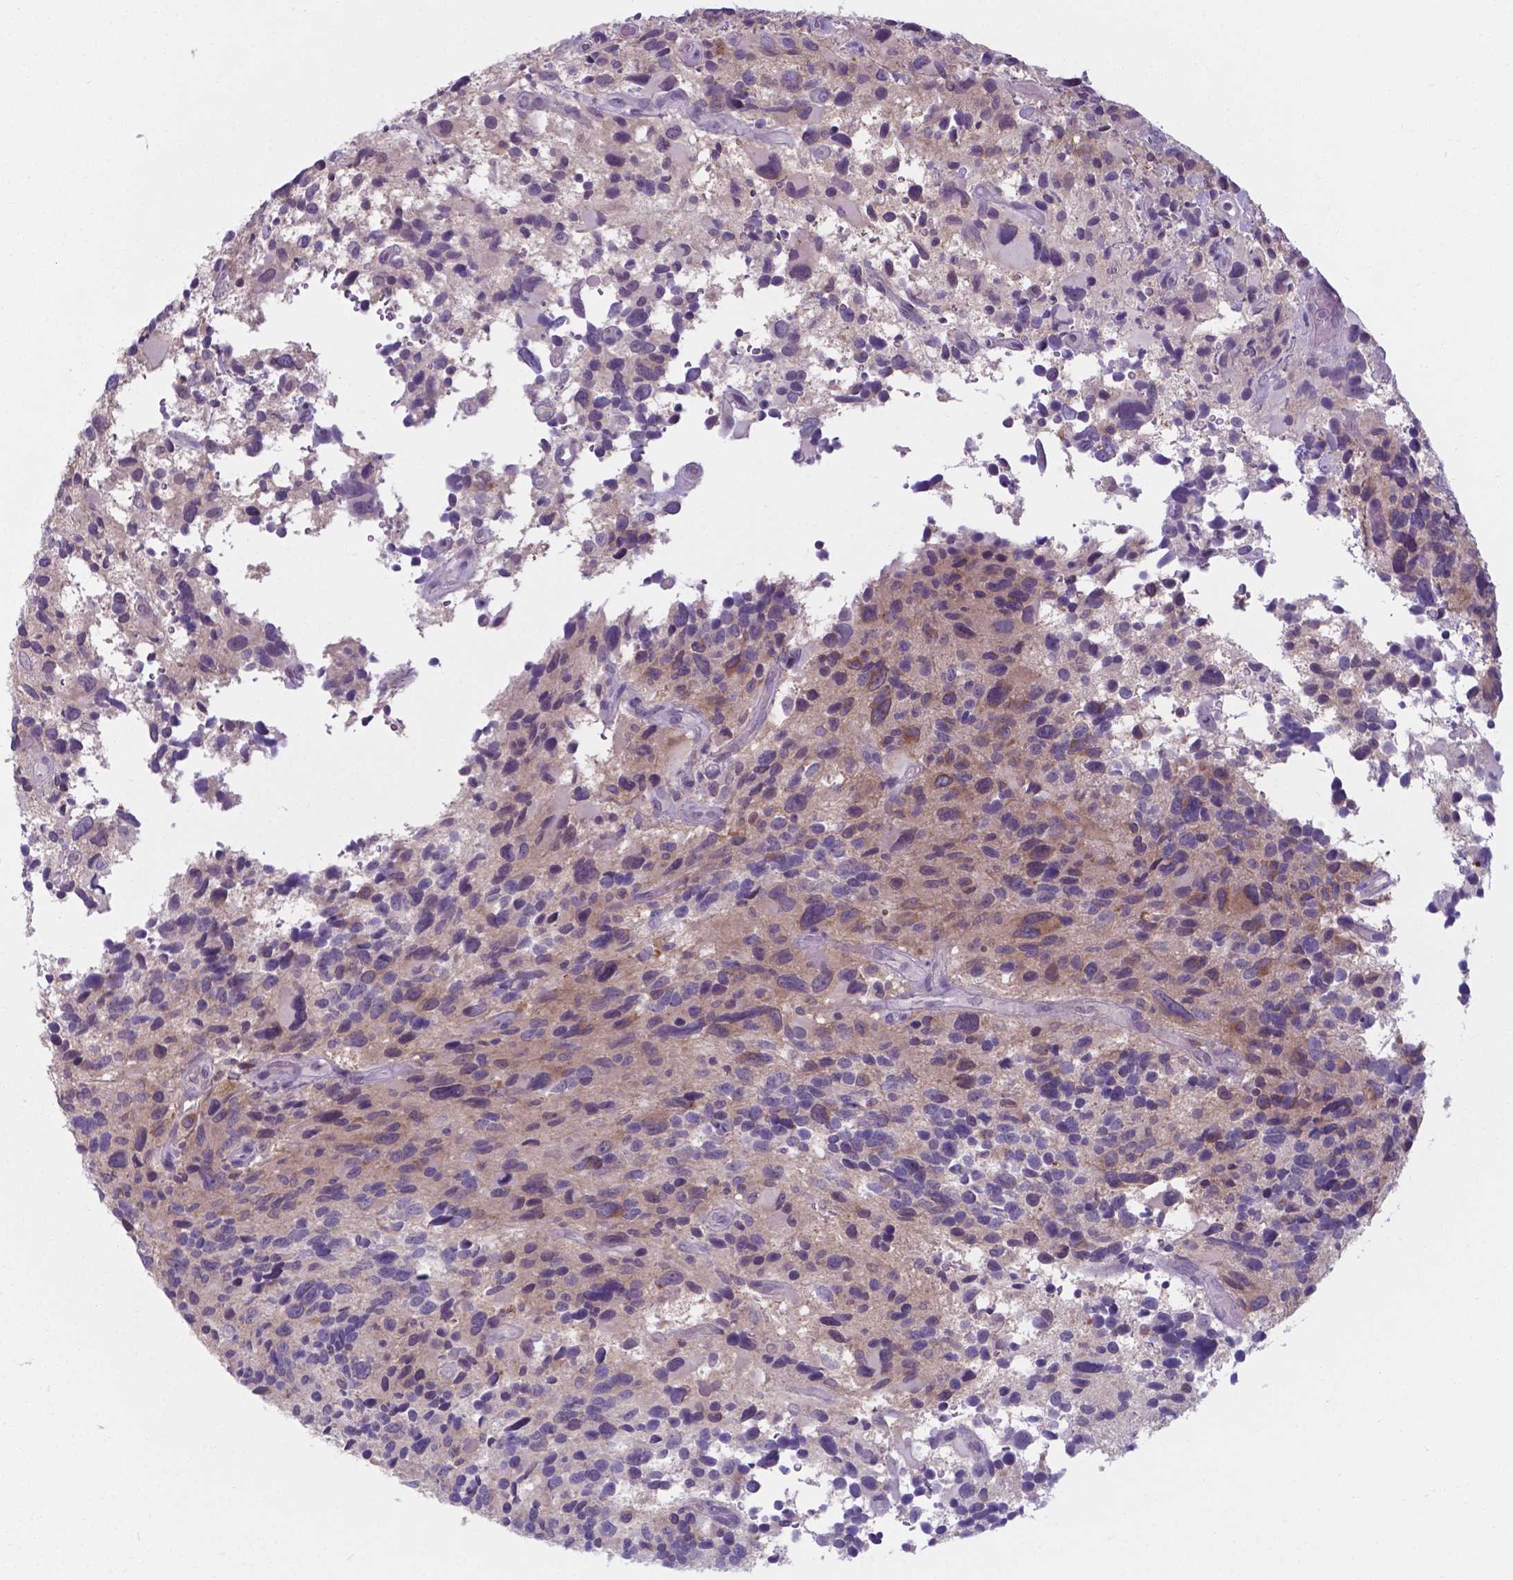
{"staining": {"intensity": "negative", "quantity": "none", "location": "none"}, "tissue": "glioma", "cell_type": "Tumor cells", "image_type": "cancer", "snomed": [{"axis": "morphology", "description": "Glioma, malignant, High grade"}, {"axis": "topography", "description": "Brain"}], "caption": "This histopathology image is of high-grade glioma (malignant) stained with immunohistochemistry to label a protein in brown with the nuclei are counter-stained blue. There is no staining in tumor cells. (DAB (3,3'-diaminobenzidine) immunohistochemistry (IHC) with hematoxylin counter stain).", "gene": "AP5B1", "patient": {"sex": "male", "age": 46}}